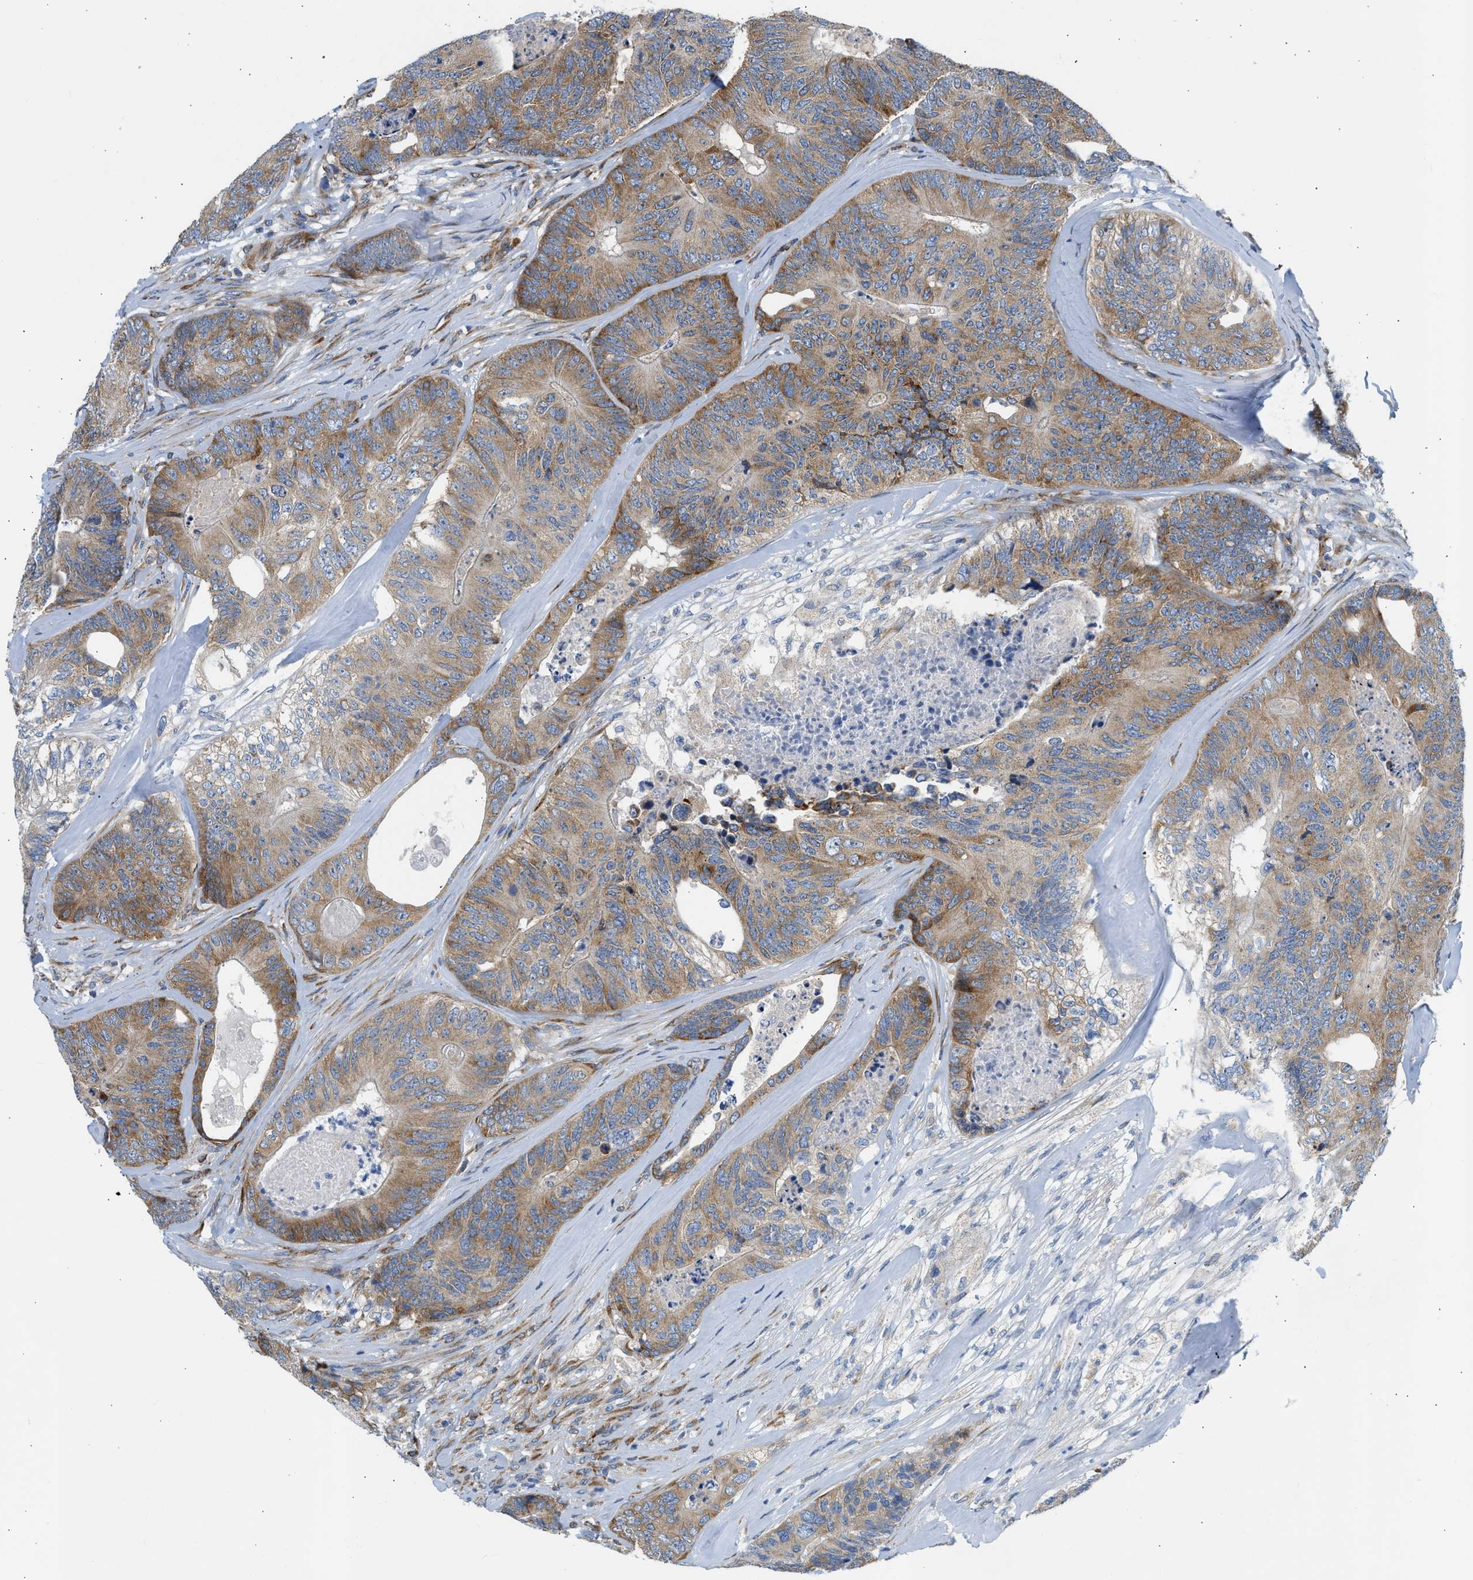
{"staining": {"intensity": "moderate", "quantity": ">75%", "location": "cytoplasmic/membranous"}, "tissue": "colorectal cancer", "cell_type": "Tumor cells", "image_type": "cancer", "snomed": [{"axis": "morphology", "description": "Adenocarcinoma, NOS"}, {"axis": "topography", "description": "Colon"}], "caption": "Immunohistochemical staining of colorectal cancer (adenocarcinoma) exhibits moderate cytoplasmic/membranous protein expression in about >75% of tumor cells. (DAB IHC with brightfield microscopy, high magnification).", "gene": "CAMKK2", "patient": {"sex": "female", "age": 67}}